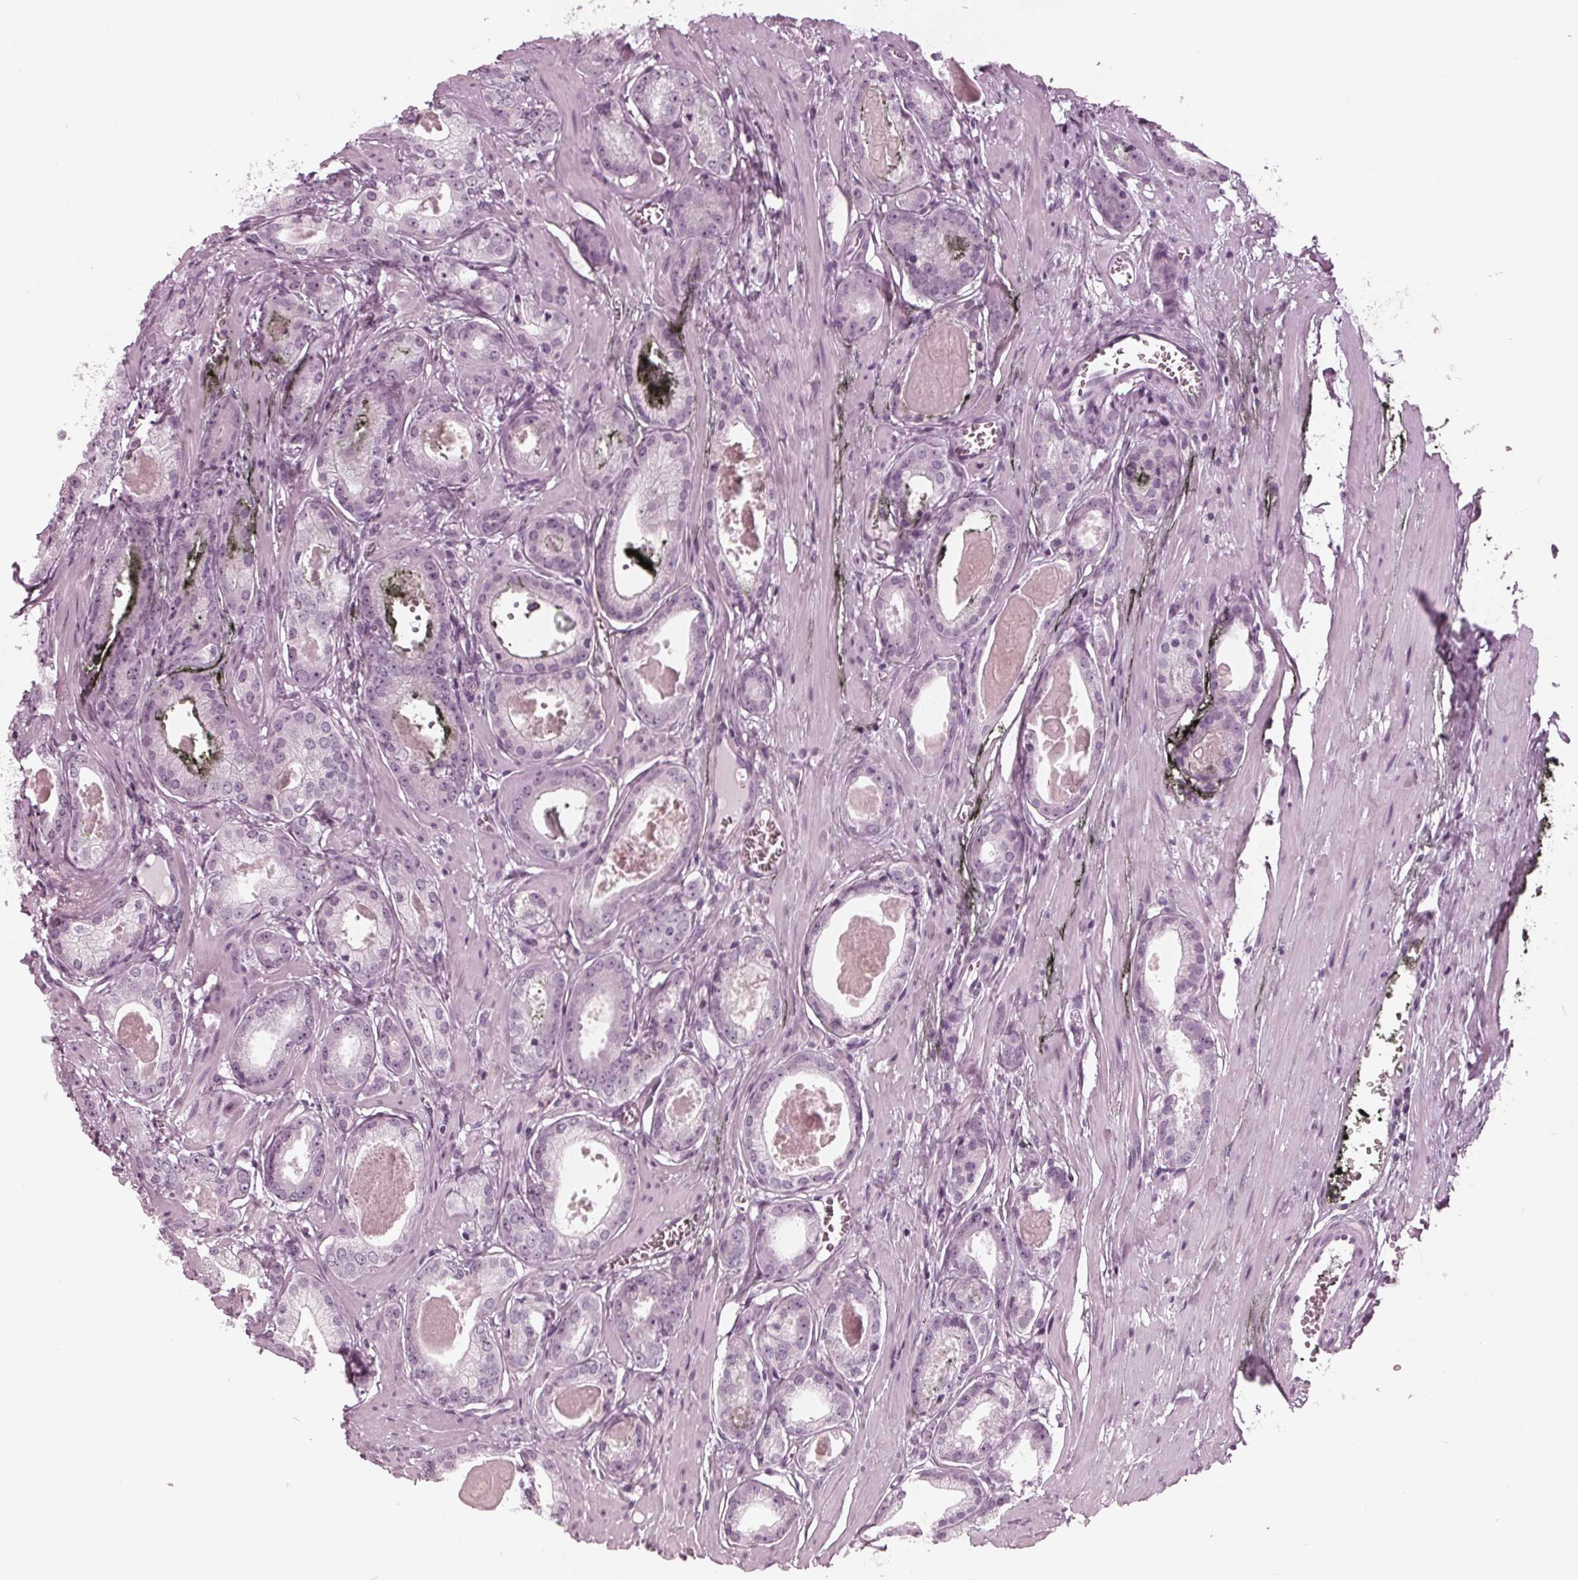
{"staining": {"intensity": "negative", "quantity": "none", "location": "none"}, "tissue": "prostate cancer", "cell_type": "Tumor cells", "image_type": "cancer", "snomed": [{"axis": "morphology", "description": "Adenocarcinoma, NOS"}, {"axis": "morphology", "description": "Adenocarcinoma, Low grade"}, {"axis": "topography", "description": "Prostate"}], "caption": "Protein analysis of prostate low-grade adenocarcinoma exhibits no significant positivity in tumor cells.", "gene": "KRT28", "patient": {"sex": "male", "age": 64}}